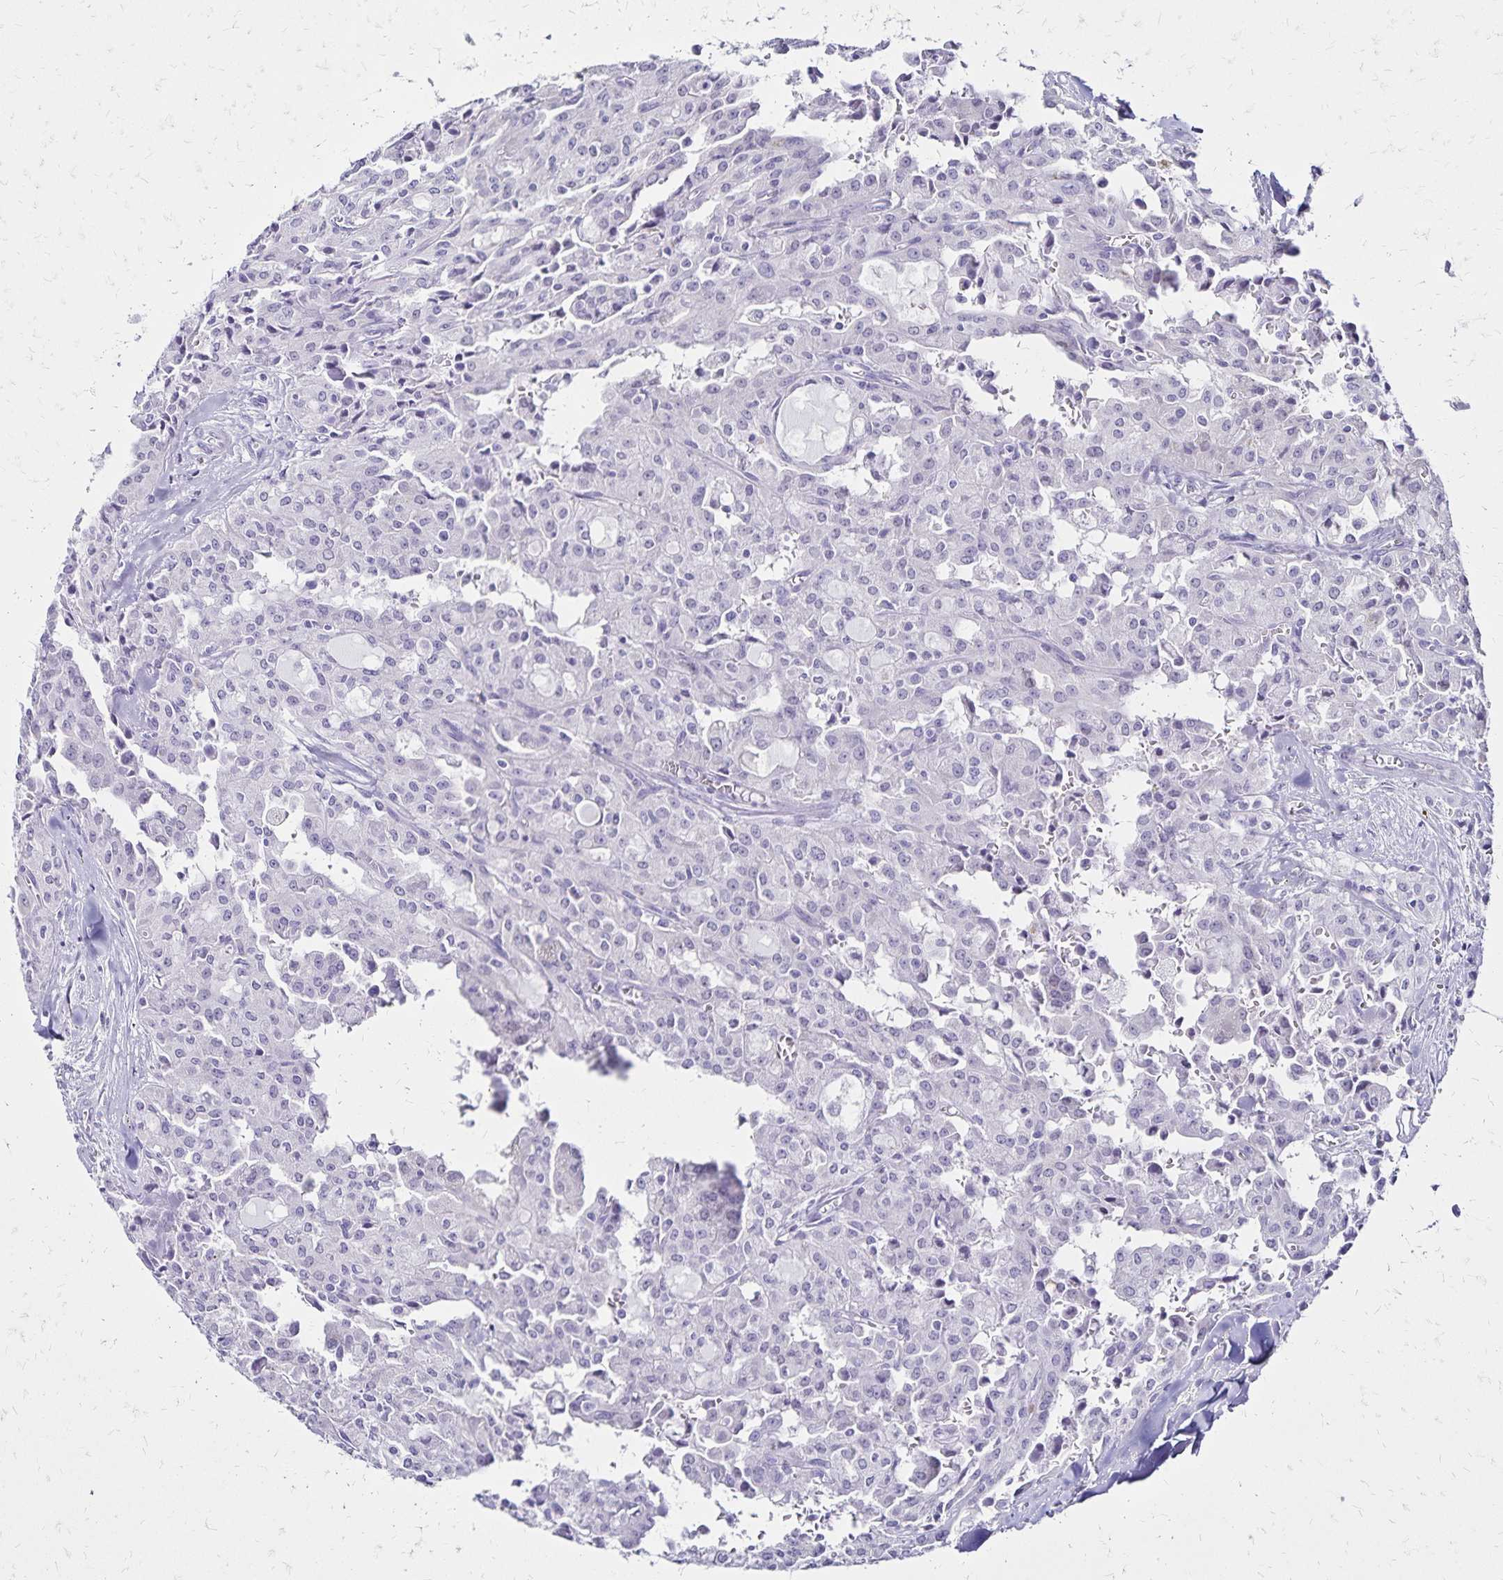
{"staining": {"intensity": "negative", "quantity": "none", "location": "none"}, "tissue": "head and neck cancer", "cell_type": "Tumor cells", "image_type": "cancer", "snomed": [{"axis": "morphology", "description": "Adenocarcinoma, NOS"}, {"axis": "topography", "description": "Head-Neck"}], "caption": "IHC image of human head and neck cancer stained for a protein (brown), which demonstrates no staining in tumor cells. Brightfield microscopy of IHC stained with DAB (3,3'-diaminobenzidine) (brown) and hematoxylin (blue), captured at high magnification.", "gene": "LIN28B", "patient": {"sex": "male", "age": 64}}